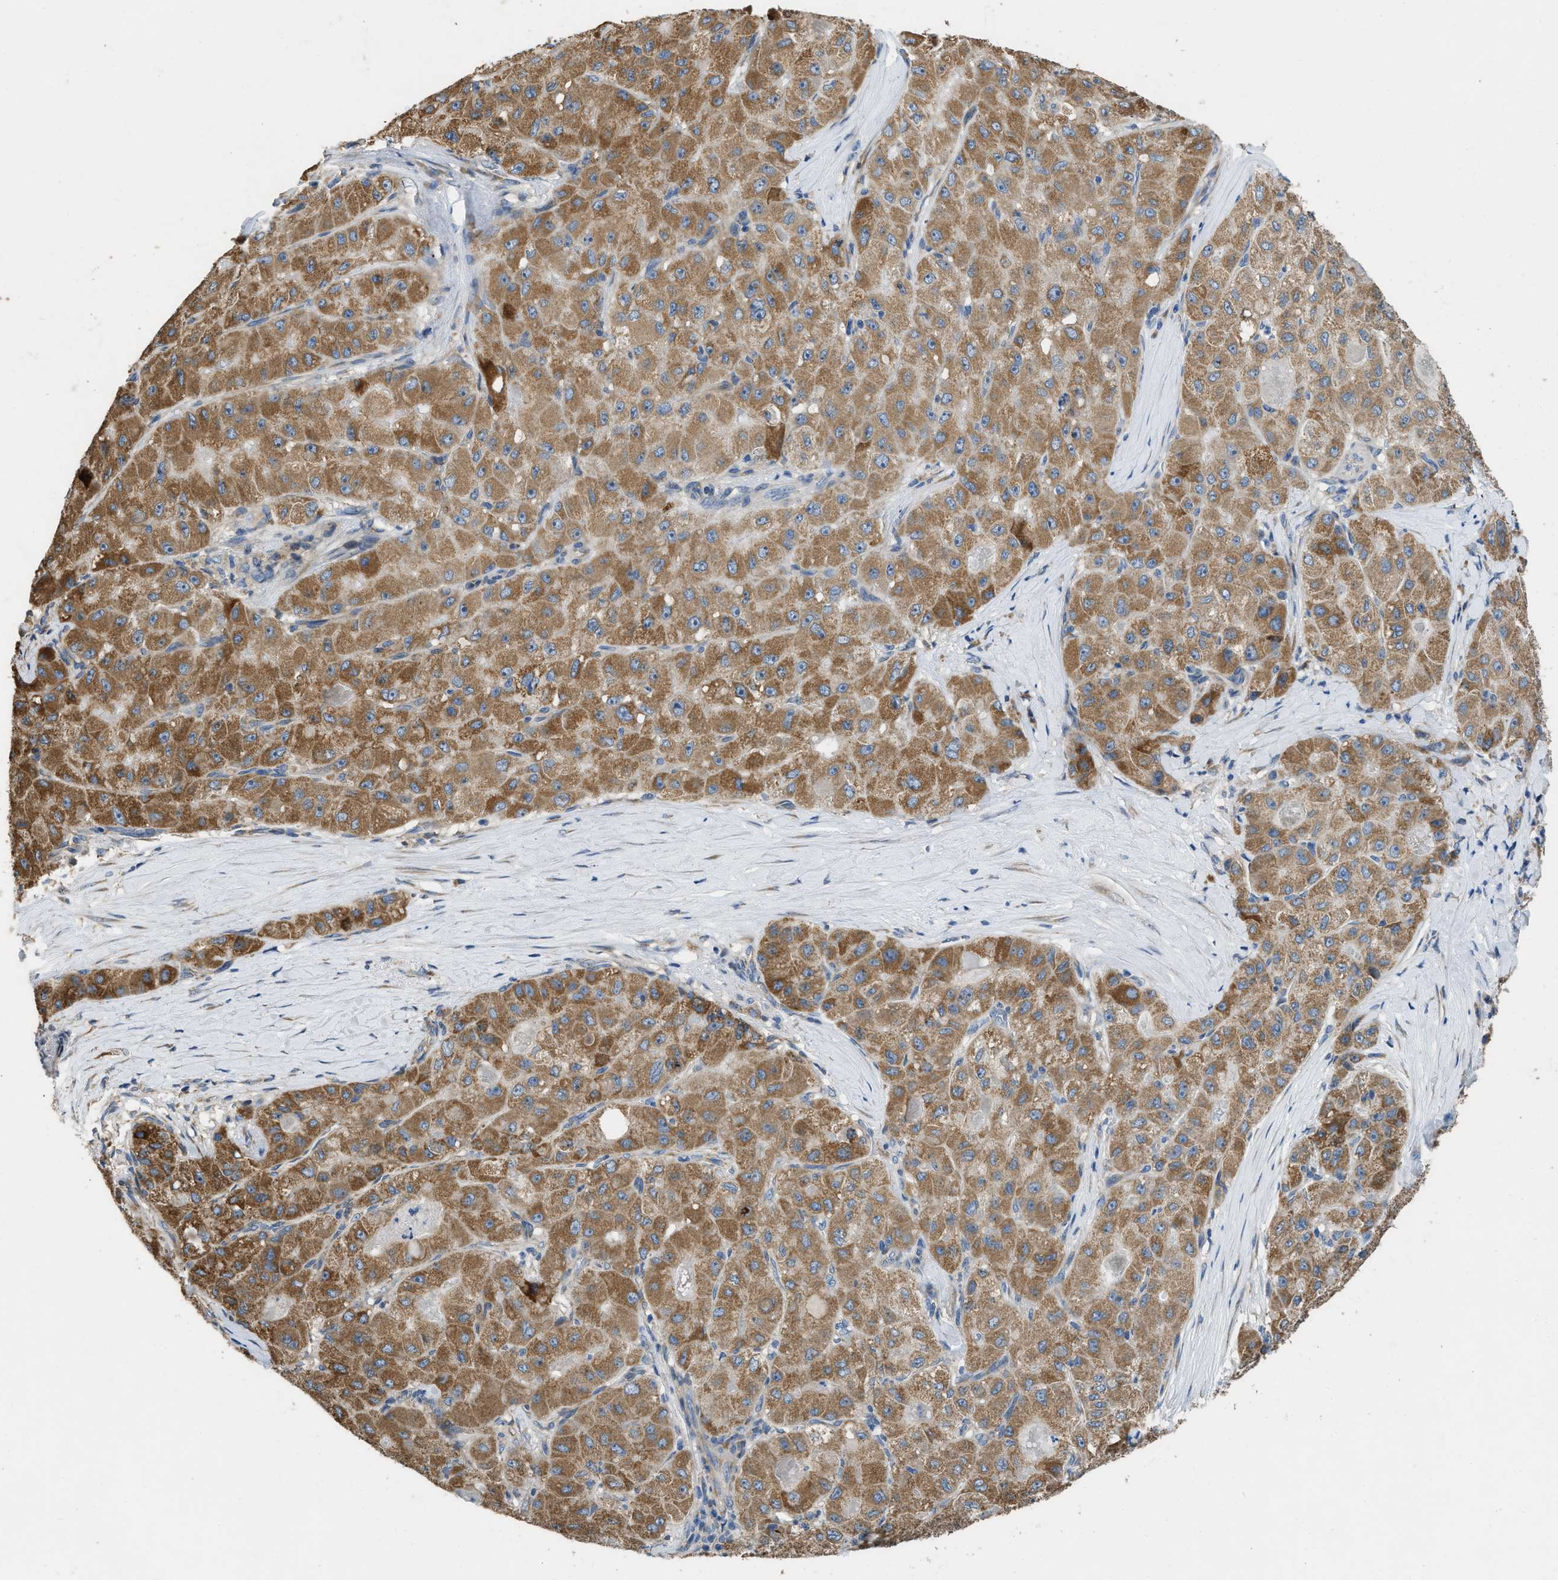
{"staining": {"intensity": "moderate", "quantity": ">75%", "location": "cytoplasmic/membranous"}, "tissue": "liver cancer", "cell_type": "Tumor cells", "image_type": "cancer", "snomed": [{"axis": "morphology", "description": "Carcinoma, Hepatocellular, NOS"}, {"axis": "topography", "description": "Liver"}], "caption": "Liver cancer (hepatocellular carcinoma) was stained to show a protein in brown. There is medium levels of moderate cytoplasmic/membranous expression in approximately >75% of tumor cells.", "gene": "TMEM150A", "patient": {"sex": "male", "age": 80}}